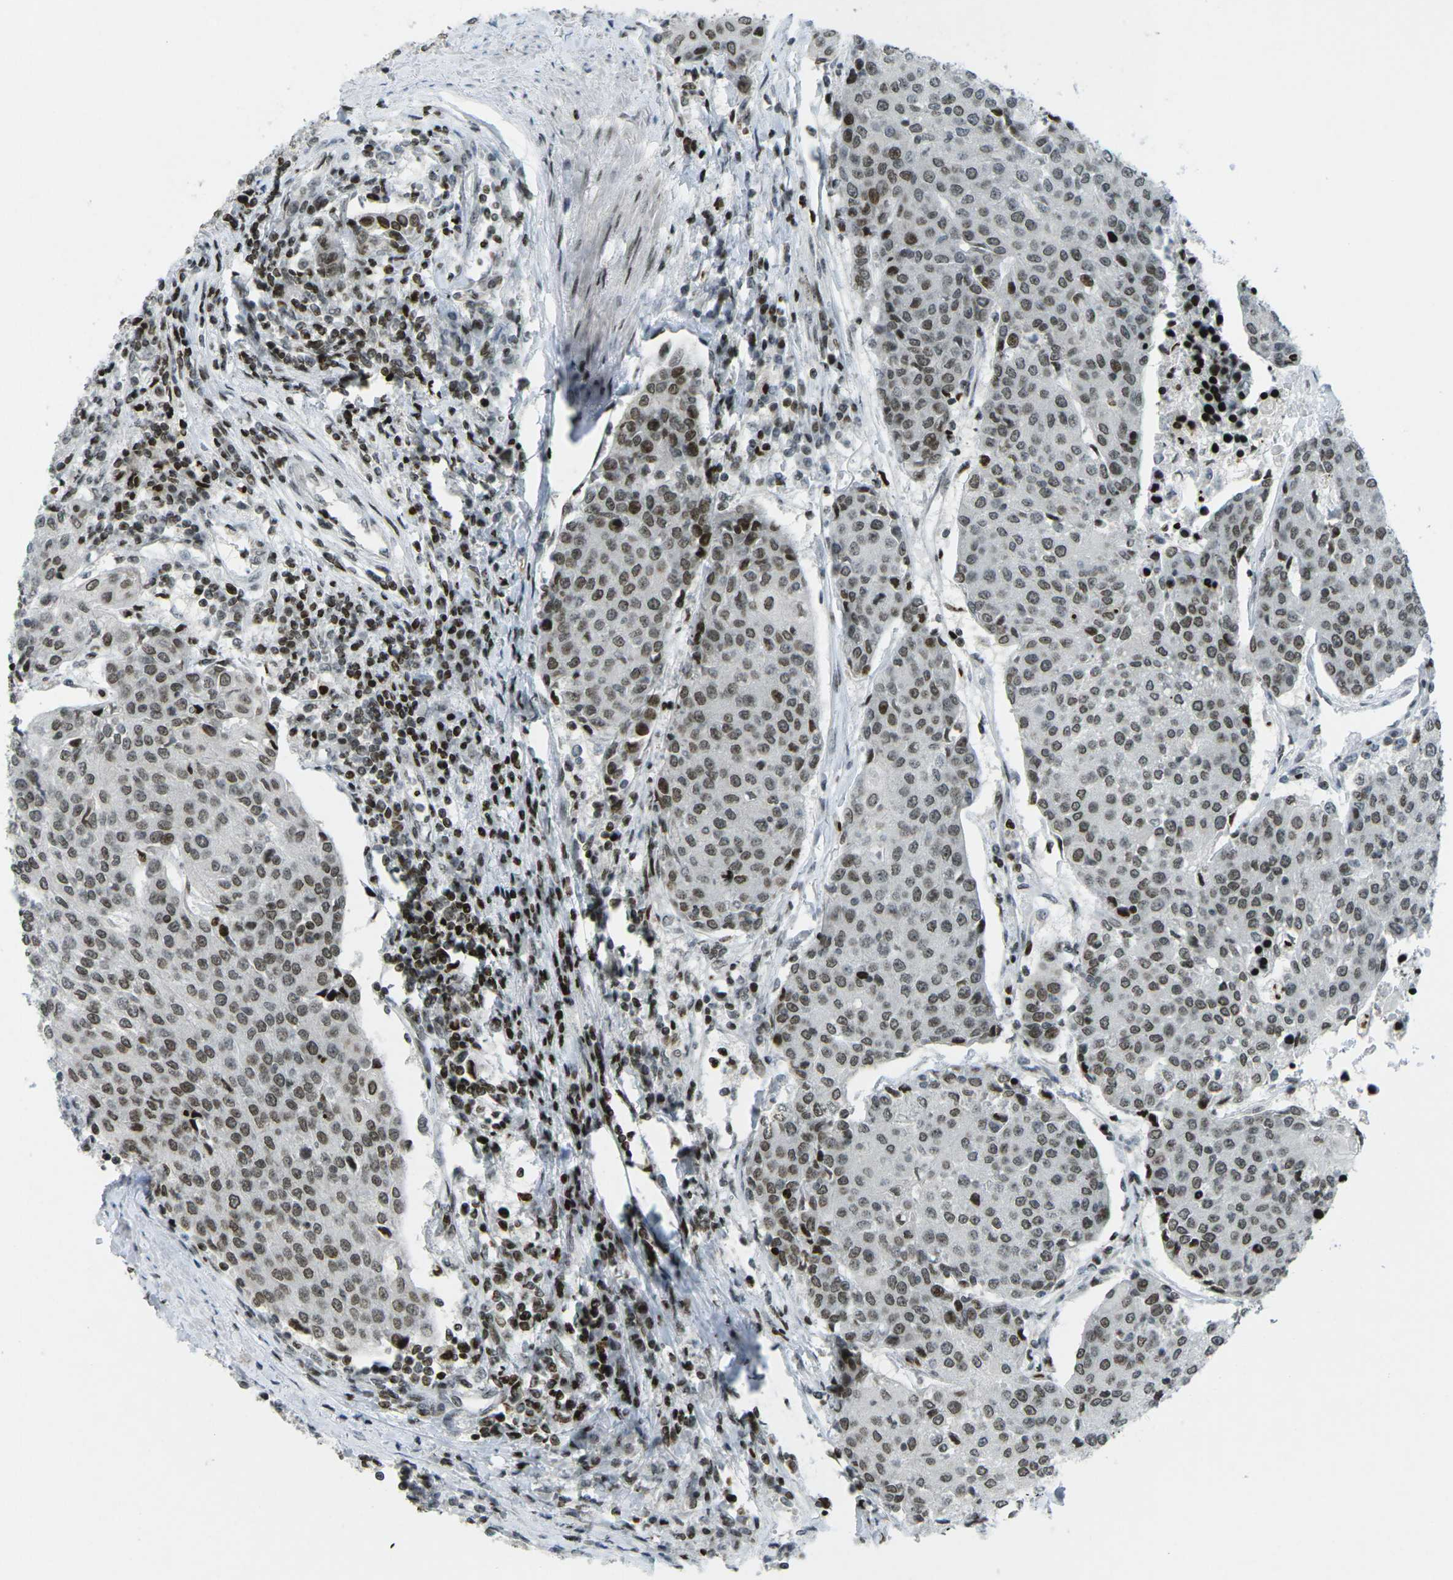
{"staining": {"intensity": "moderate", "quantity": ">75%", "location": "nuclear"}, "tissue": "urothelial cancer", "cell_type": "Tumor cells", "image_type": "cancer", "snomed": [{"axis": "morphology", "description": "Urothelial carcinoma, High grade"}, {"axis": "topography", "description": "Urinary bladder"}], "caption": "Protein expression analysis of human urothelial cancer reveals moderate nuclear staining in approximately >75% of tumor cells.", "gene": "EME1", "patient": {"sex": "female", "age": 85}}